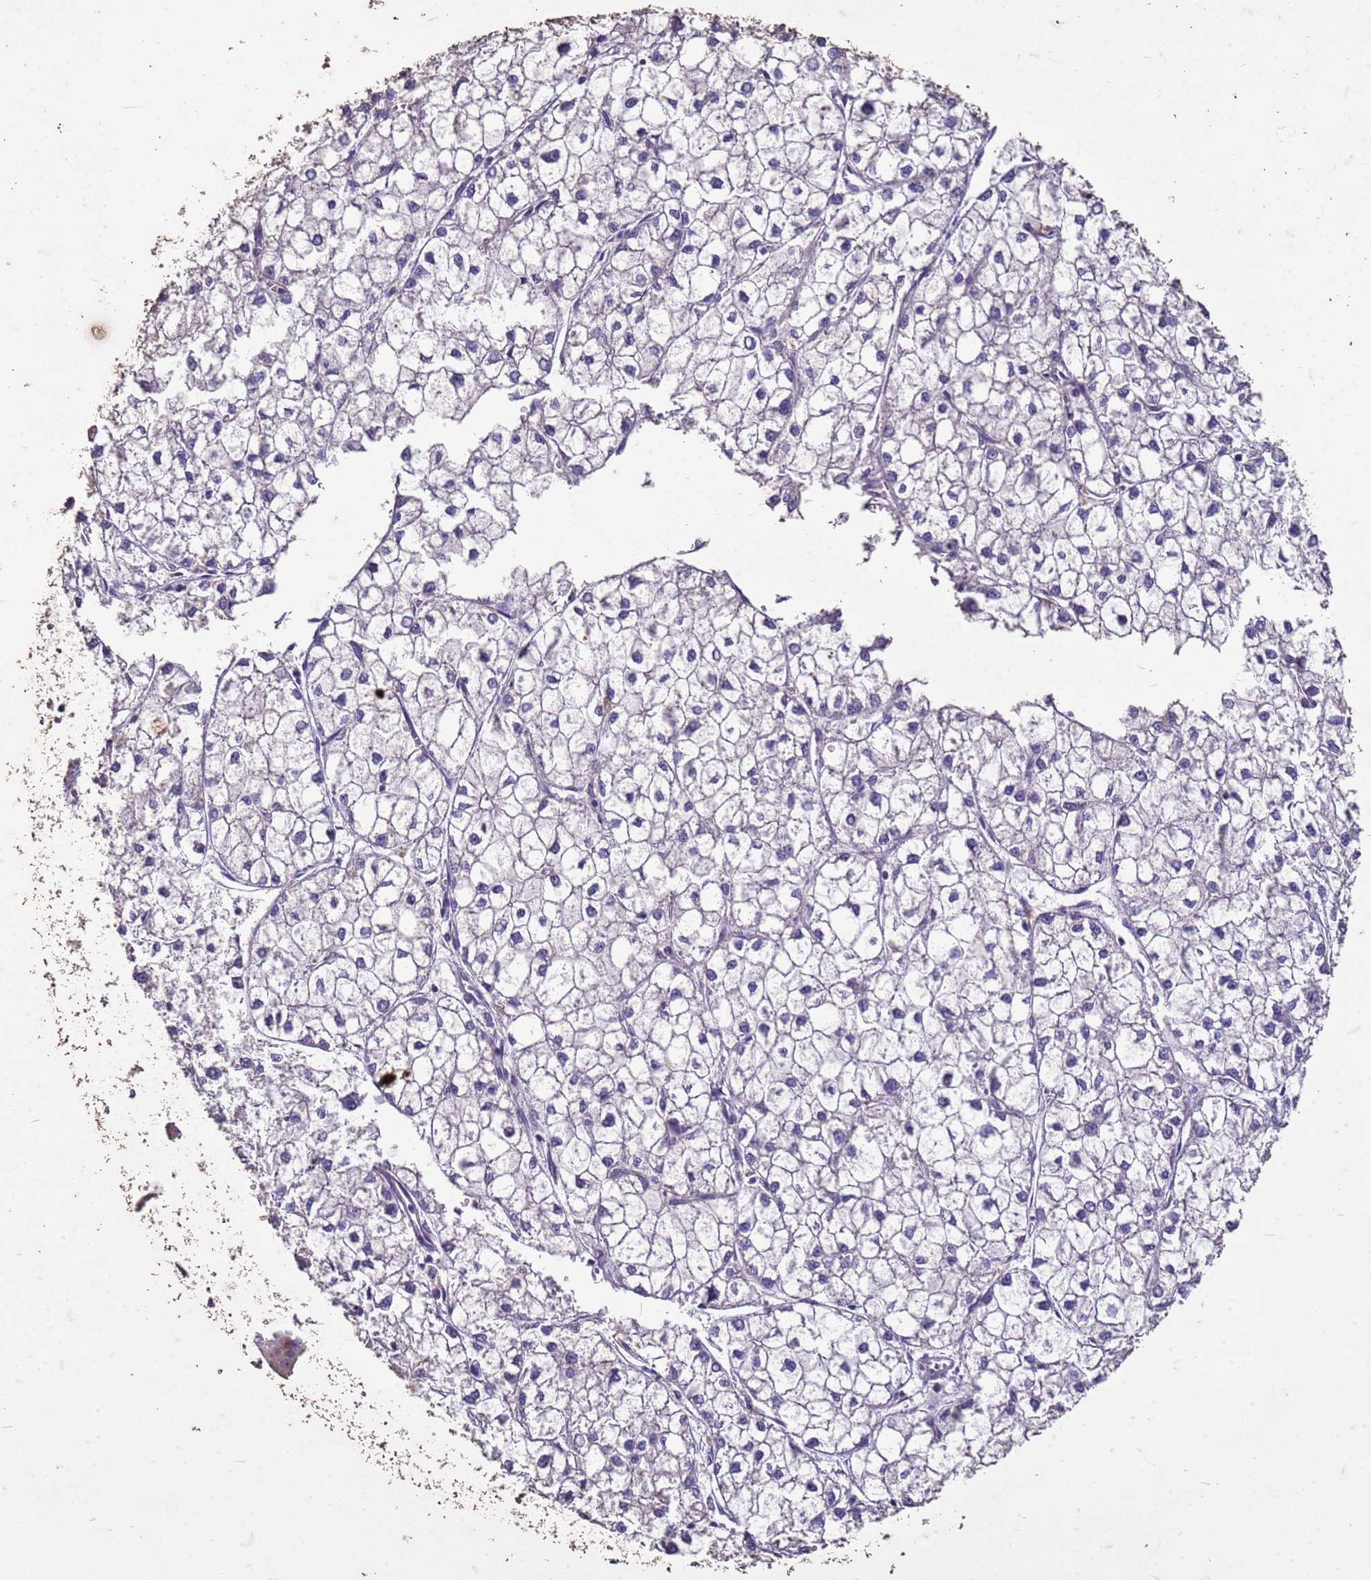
{"staining": {"intensity": "negative", "quantity": "none", "location": "none"}, "tissue": "liver cancer", "cell_type": "Tumor cells", "image_type": "cancer", "snomed": [{"axis": "morphology", "description": "Carcinoma, Hepatocellular, NOS"}, {"axis": "topography", "description": "Liver"}], "caption": "Immunohistochemical staining of human liver hepatocellular carcinoma exhibits no significant positivity in tumor cells. Brightfield microscopy of IHC stained with DAB (3,3'-diaminobenzidine) (brown) and hematoxylin (blue), captured at high magnification.", "gene": "FAM184B", "patient": {"sex": "female", "age": 43}}